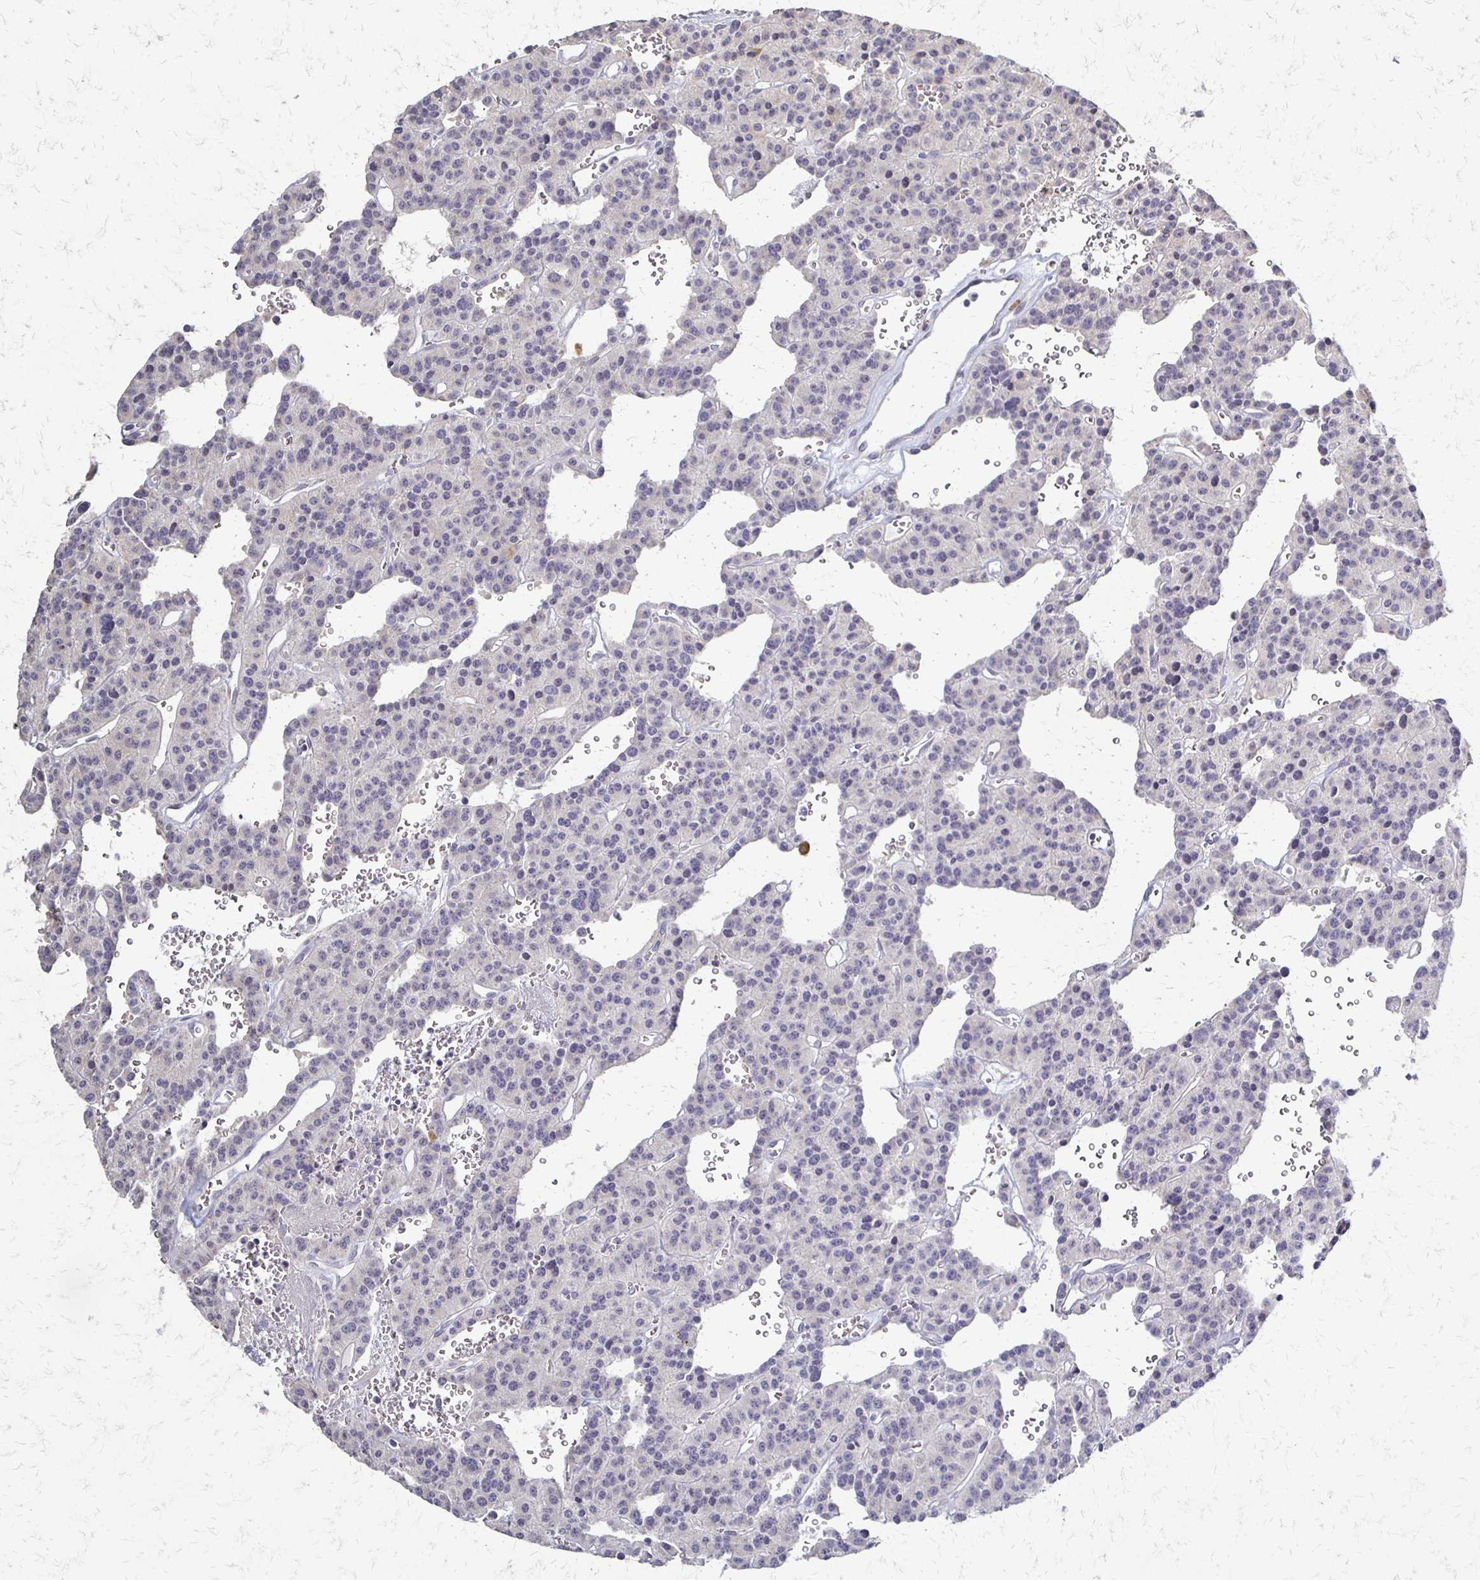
{"staining": {"intensity": "negative", "quantity": "none", "location": "none"}, "tissue": "carcinoid", "cell_type": "Tumor cells", "image_type": "cancer", "snomed": [{"axis": "morphology", "description": "Carcinoid, malignant, NOS"}, {"axis": "topography", "description": "Lung"}], "caption": "There is no significant expression in tumor cells of malignant carcinoid.", "gene": "SLC9A9", "patient": {"sex": "female", "age": 71}}